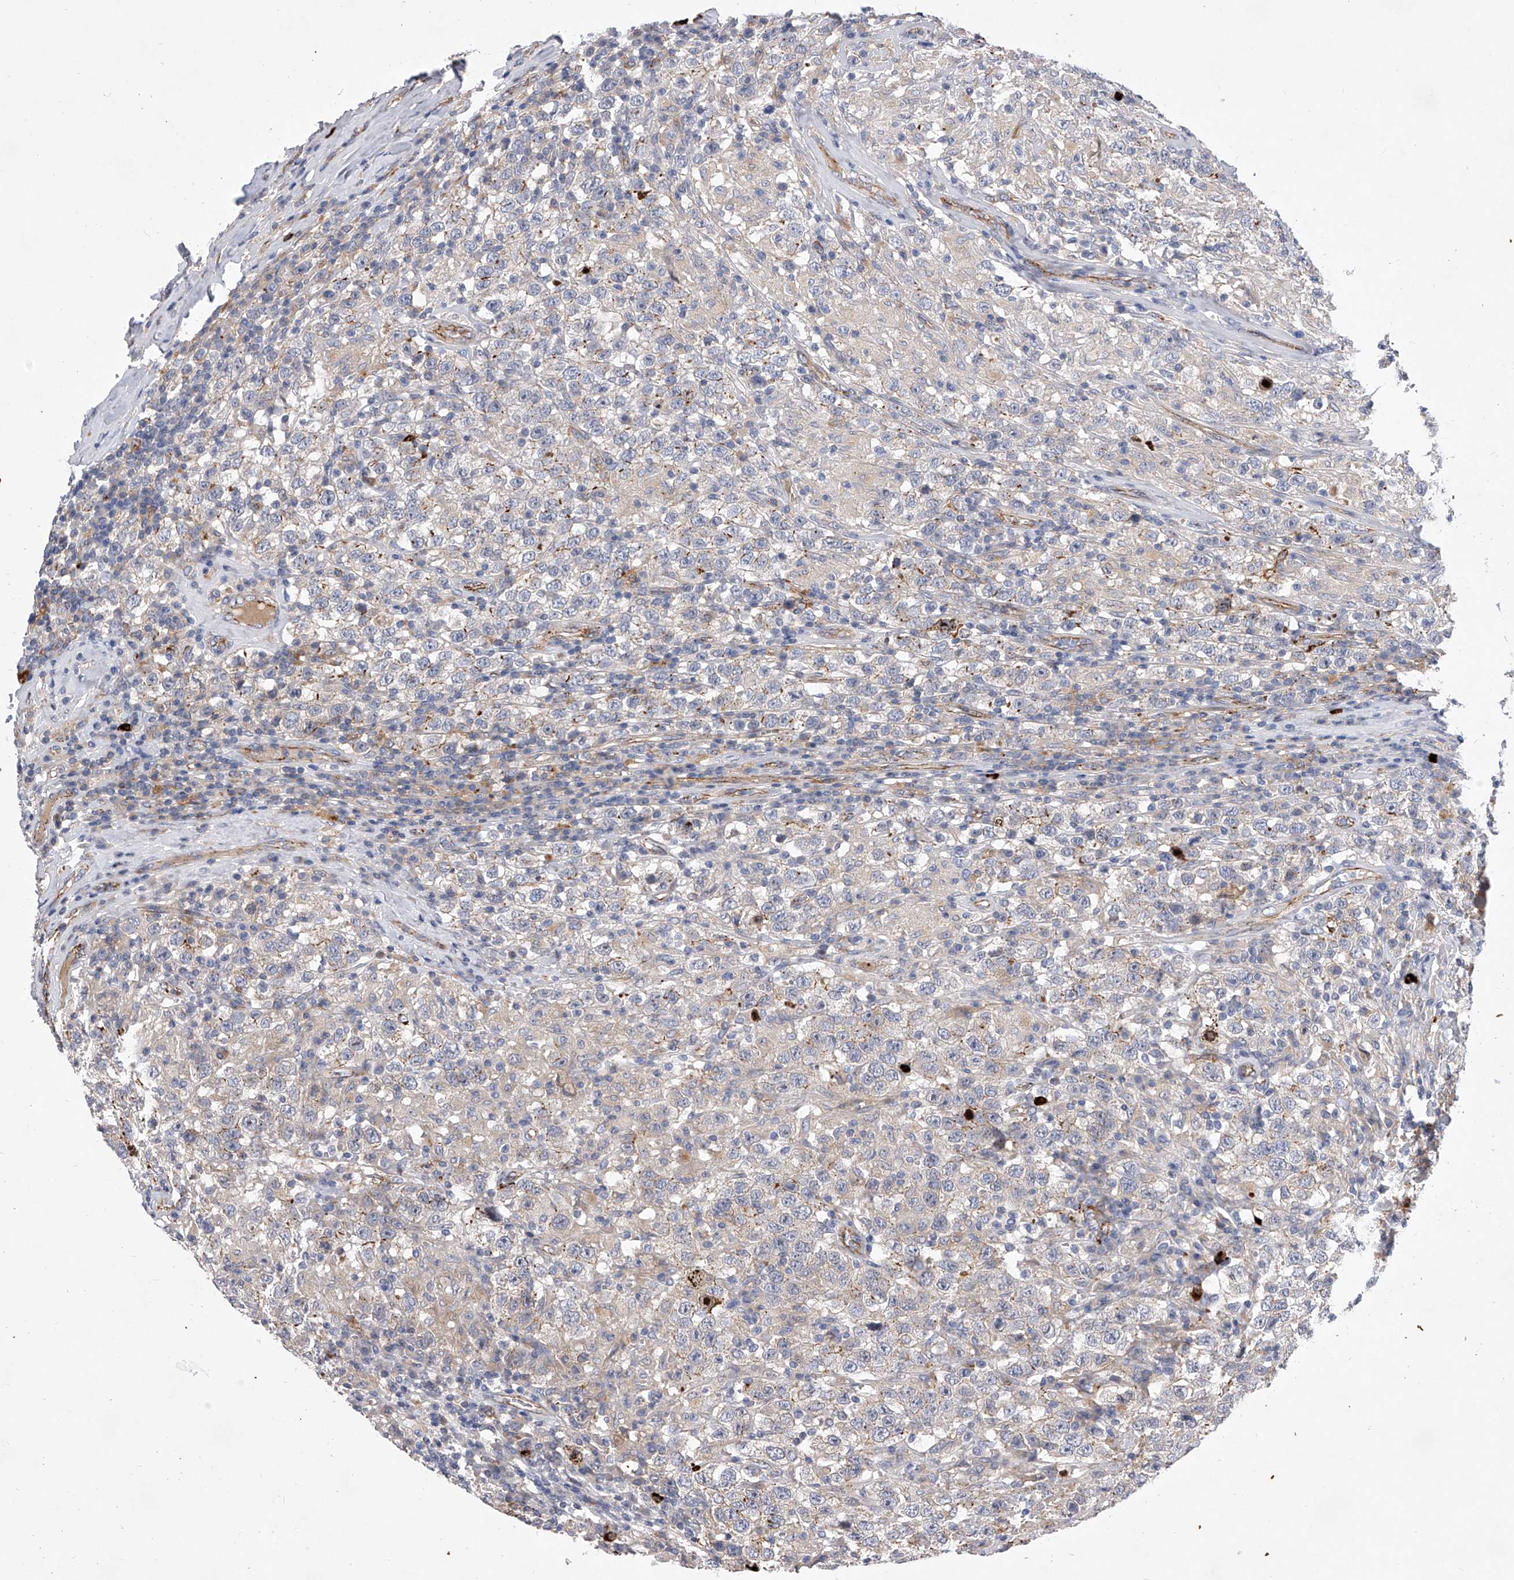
{"staining": {"intensity": "weak", "quantity": "<25%", "location": "cytoplasmic/membranous"}, "tissue": "testis cancer", "cell_type": "Tumor cells", "image_type": "cancer", "snomed": [{"axis": "morphology", "description": "Seminoma, NOS"}, {"axis": "topography", "description": "Testis"}], "caption": "Photomicrograph shows no significant protein expression in tumor cells of testis cancer (seminoma). (Immunohistochemistry, brightfield microscopy, high magnification).", "gene": "MINDY4", "patient": {"sex": "male", "age": 41}}